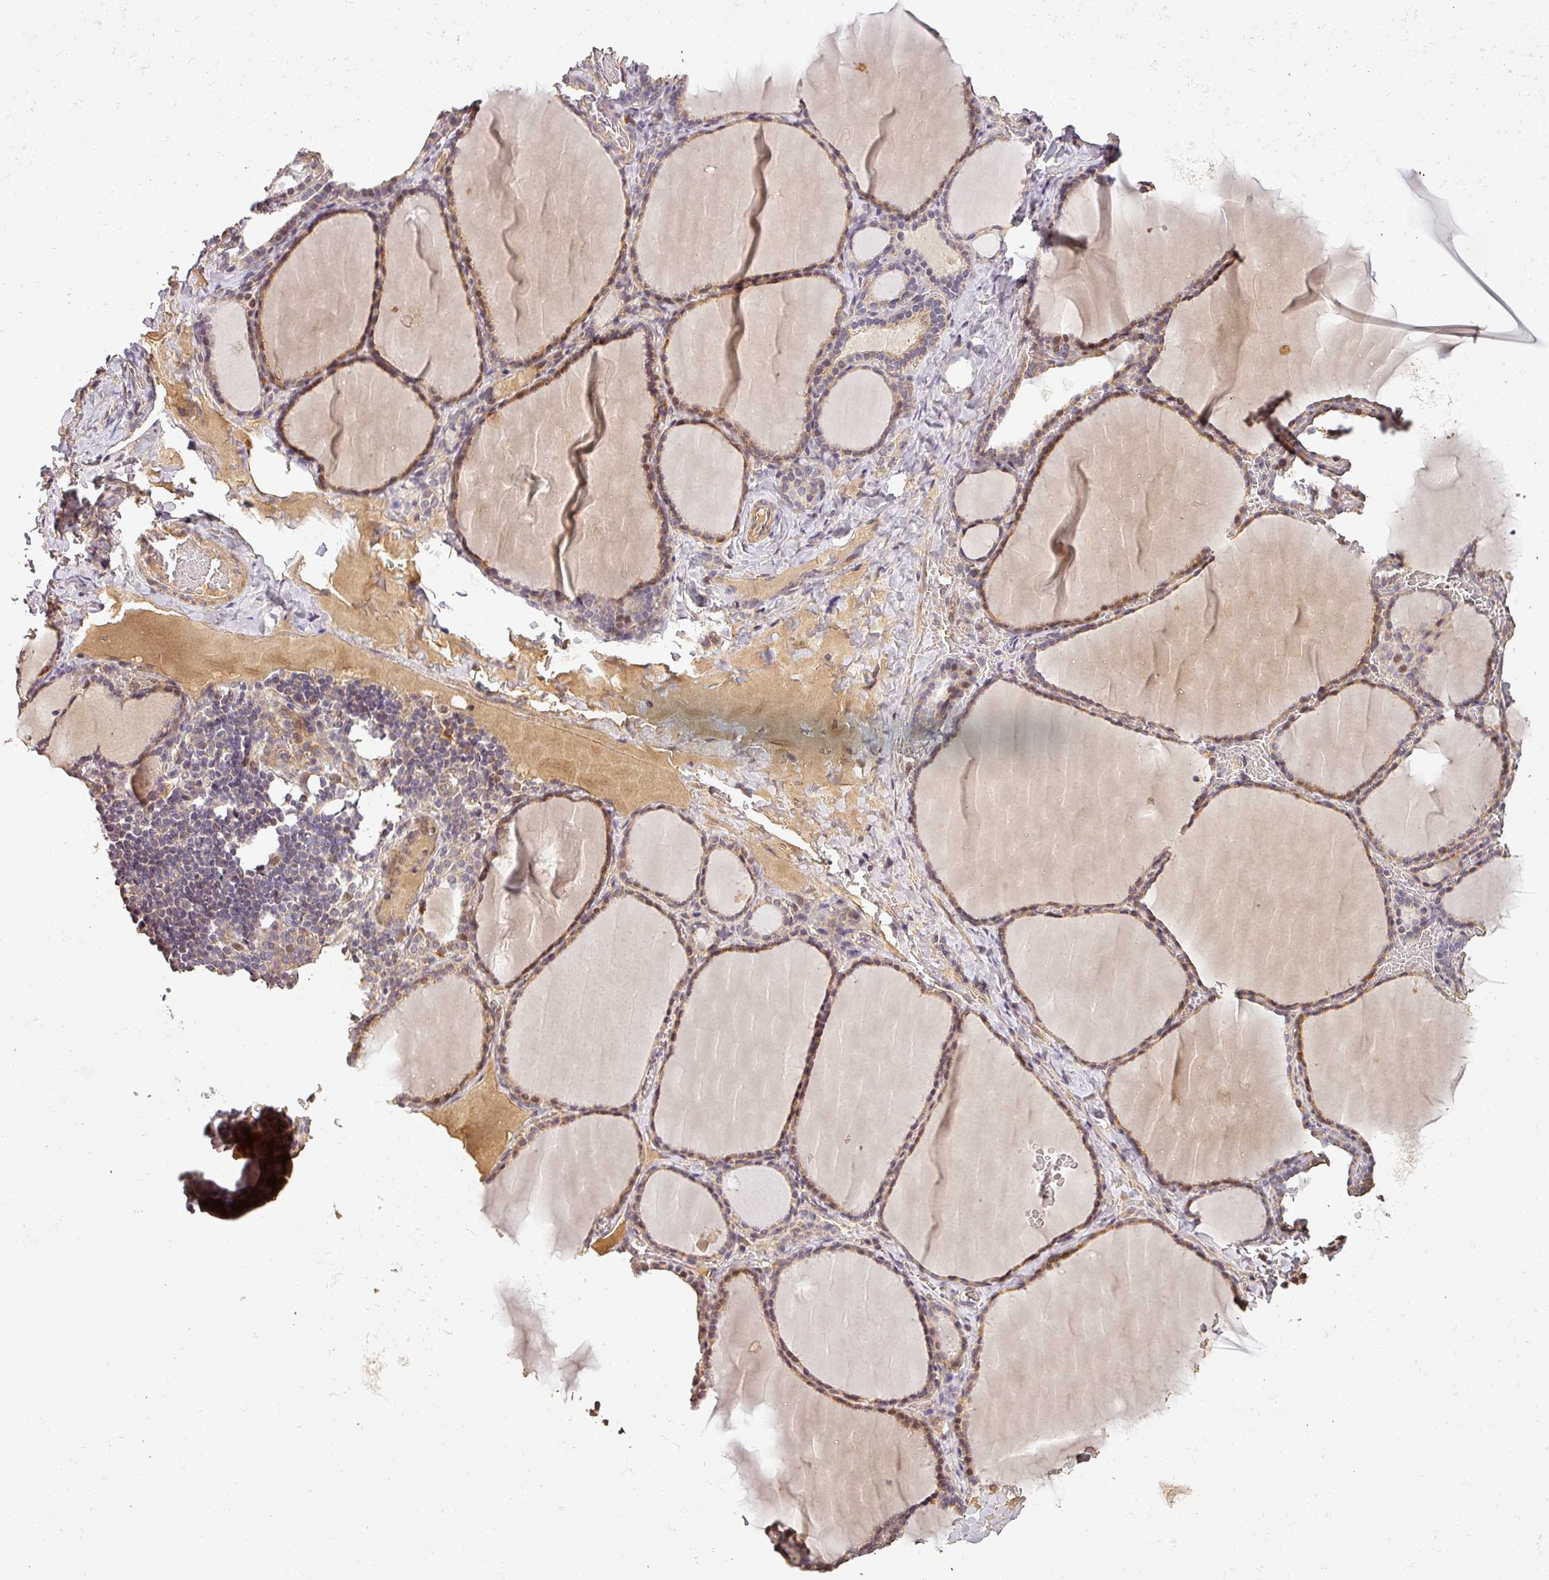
{"staining": {"intensity": "moderate", "quantity": ">75%", "location": "cytoplasmic/membranous"}, "tissue": "thyroid gland", "cell_type": "Glandular cells", "image_type": "normal", "snomed": [{"axis": "morphology", "description": "Normal tissue, NOS"}, {"axis": "topography", "description": "Thyroid gland"}], "caption": "About >75% of glandular cells in unremarkable human thyroid gland reveal moderate cytoplasmic/membranous protein expression as visualized by brown immunohistochemical staining.", "gene": "BPIFB3", "patient": {"sex": "female", "age": 39}}